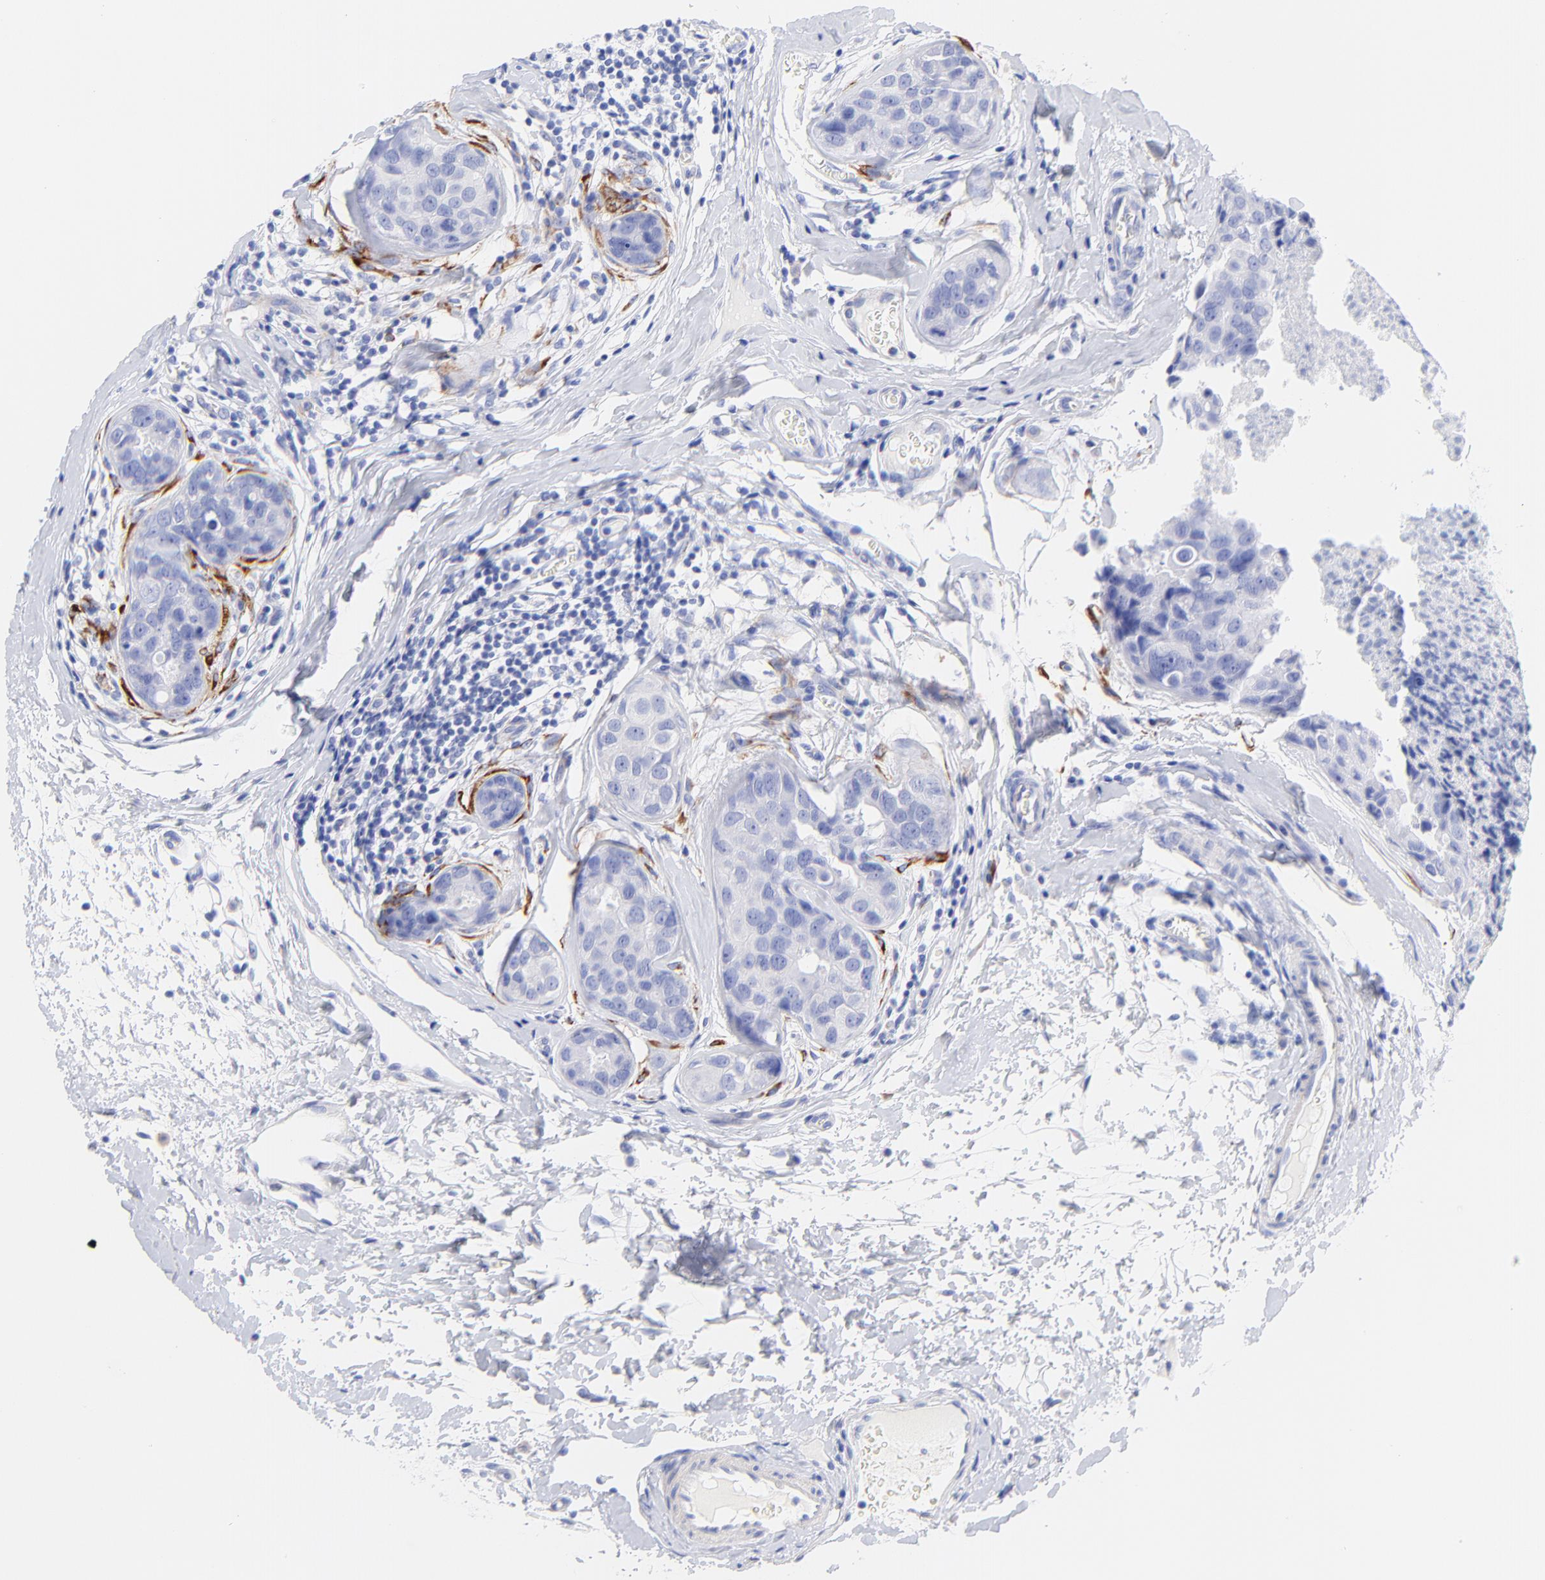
{"staining": {"intensity": "negative", "quantity": "none", "location": "none"}, "tissue": "breast cancer", "cell_type": "Tumor cells", "image_type": "cancer", "snomed": [{"axis": "morphology", "description": "Duct carcinoma"}, {"axis": "topography", "description": "Breast"}], "caption": "Histopathology image shows no protein staining in tumor cells of infiltrating ductal carcinoma (breast) tissue. (Brightfield microscopy of DAB IHC at high magnification).", "gene": "C1QTNF6", "patient": {"sex": "female", "age": 24}}